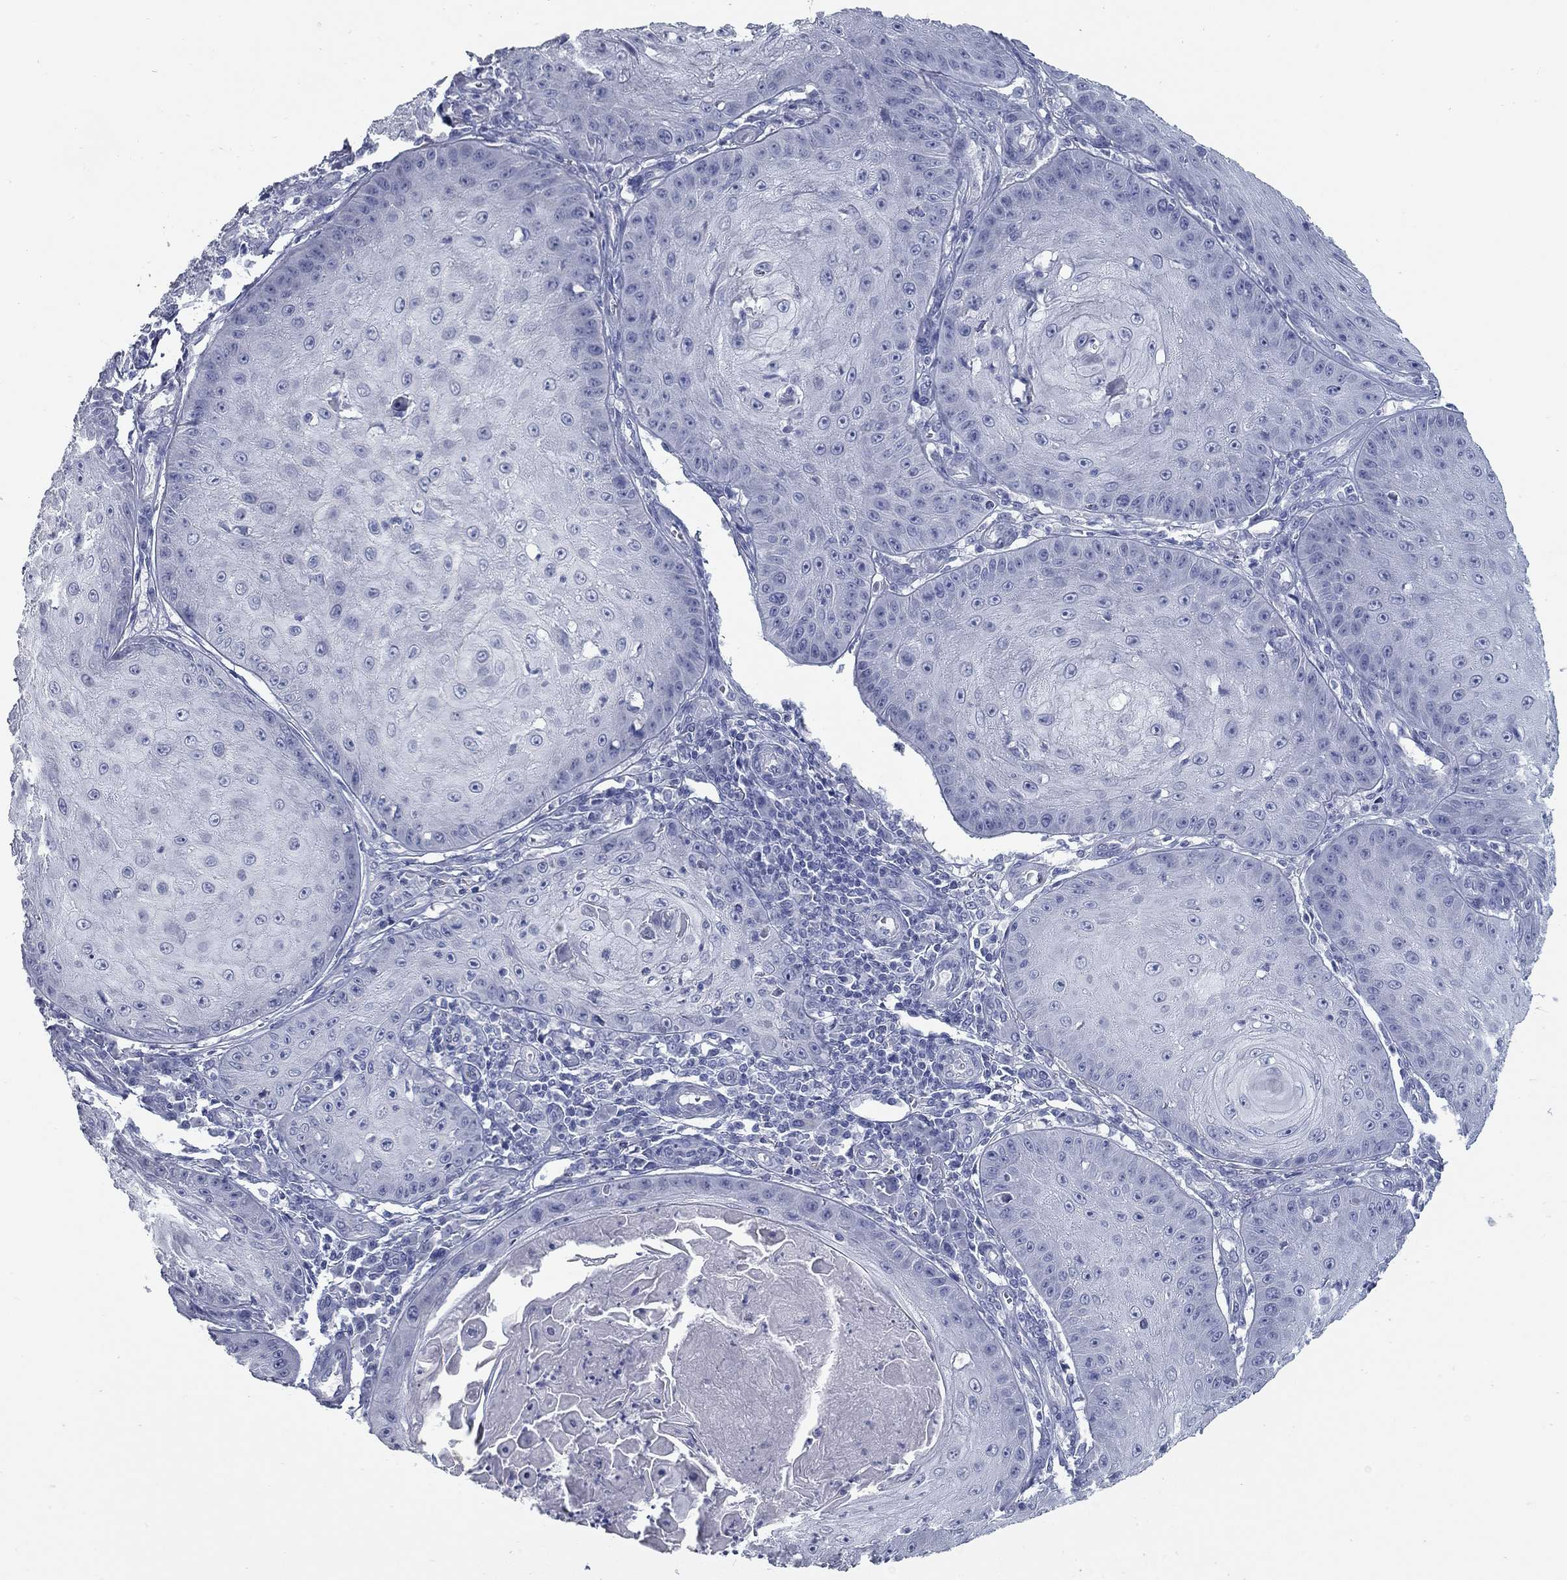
{"staining": {"intensity": "negative", "quantity": "none", "location": "none"}, "tissue": "skin cancer", "cell_type": "Tumor cells", "image_type": "cancer", "snomed": [{"axis": "morphology", "description": "Squamous cell carcinoma, NOS"}, {"axis": "topography", "description": "Skin"}], "caption": "Immunohistochemistry micrograph of squamous cell carcinoma (skin) stained for a protein (brown), which shows no expression in tumor cells. (Brightfield microscopy of DAB IHC at high magnification).", "gene": "TAC1", "patient": {"sex": "male", "age": 70}}